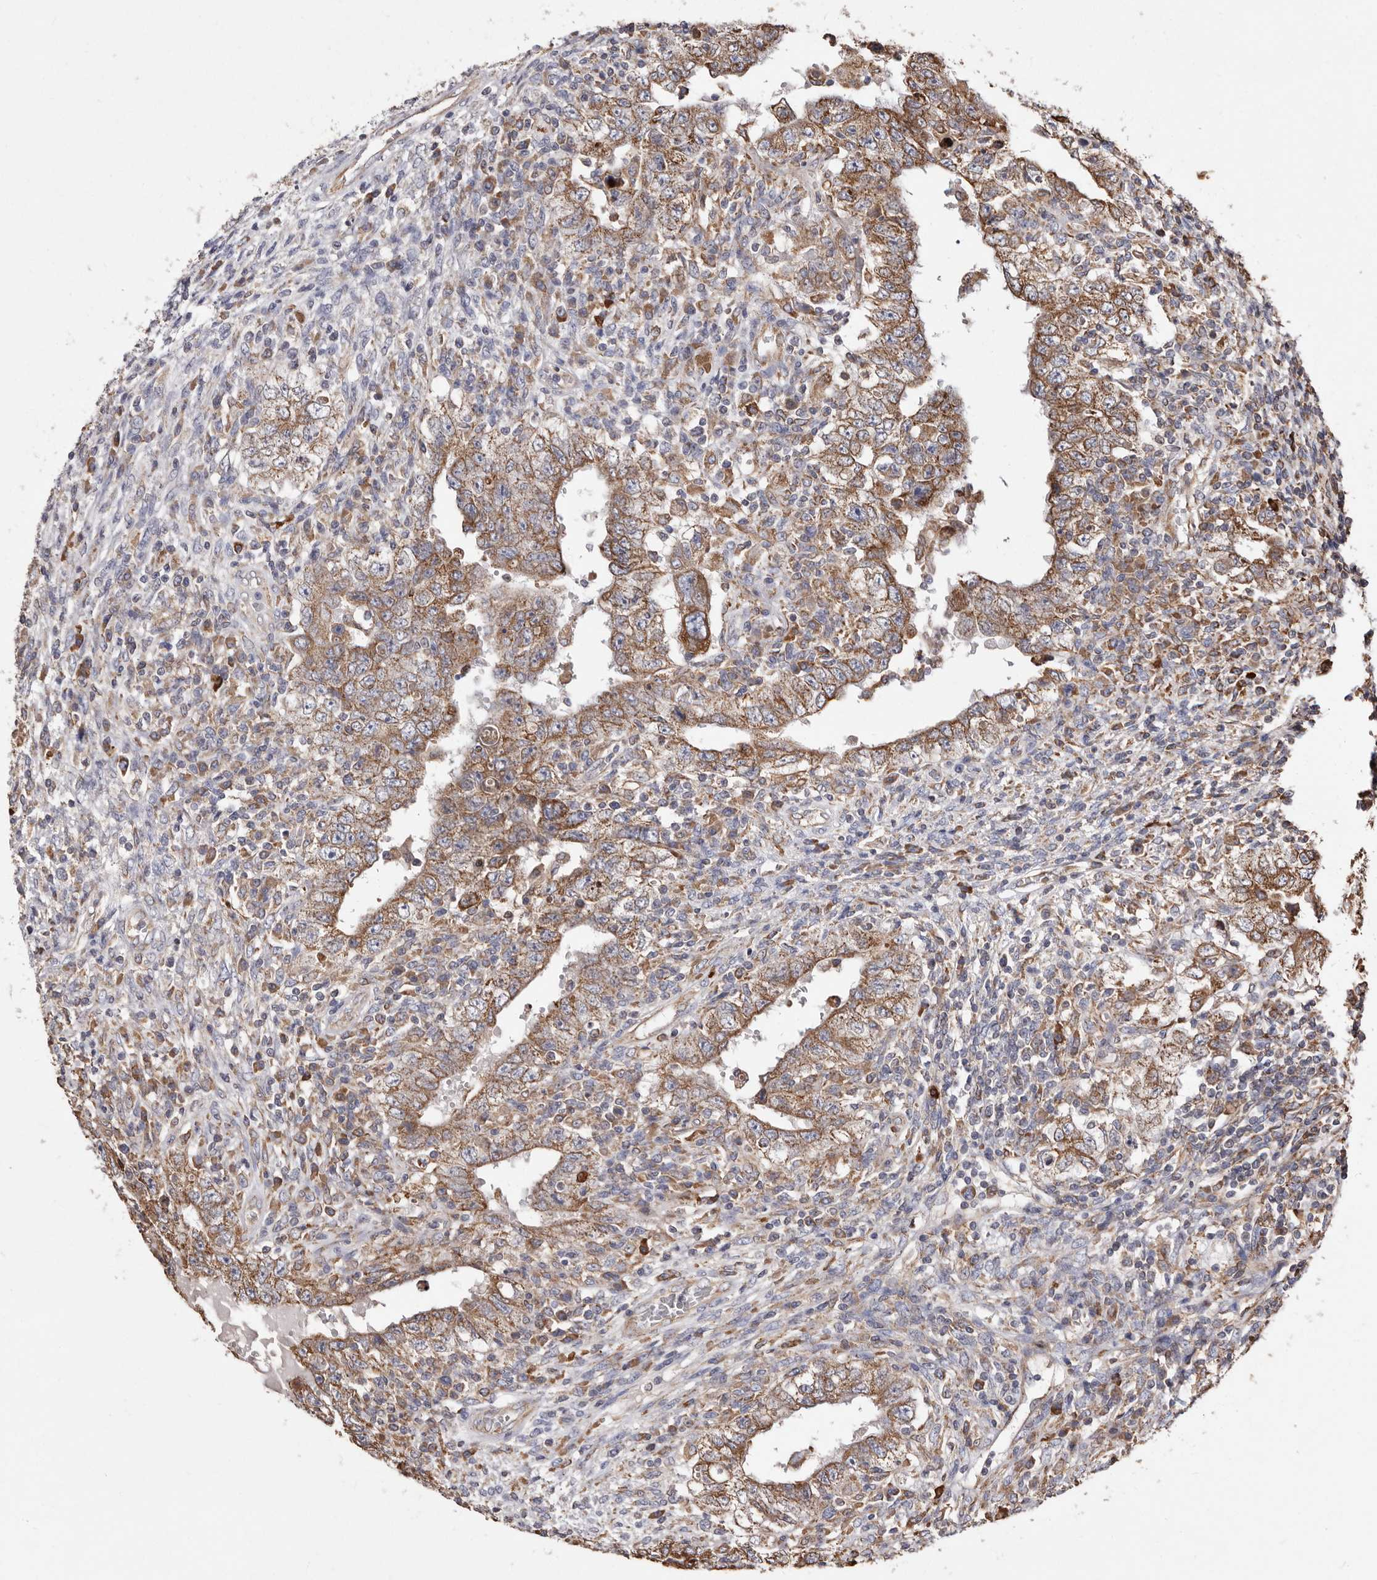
{"staining": {"intensity": "moderate", "quantity": ">75%", "location": "cytoplasmic/membranous"}, "tissue": "testis cancer", "cell_type": "Tumor cells", "image_type": "cancer", "snomed": [{"axis": "morphology", "description": "Carcinoma, Embryonal, NOS"}, {"axis": "topography", "description": "Testis"}], "caption": "This micrograph reveals immunohistochemistry staining of human testis embryonal carcinoma, with medium moderate cytoplasmic/membranous staining in about >75% of tumor cells.", "gene": "STEAP2", "patient": {"sex": "male", "age": 26}}